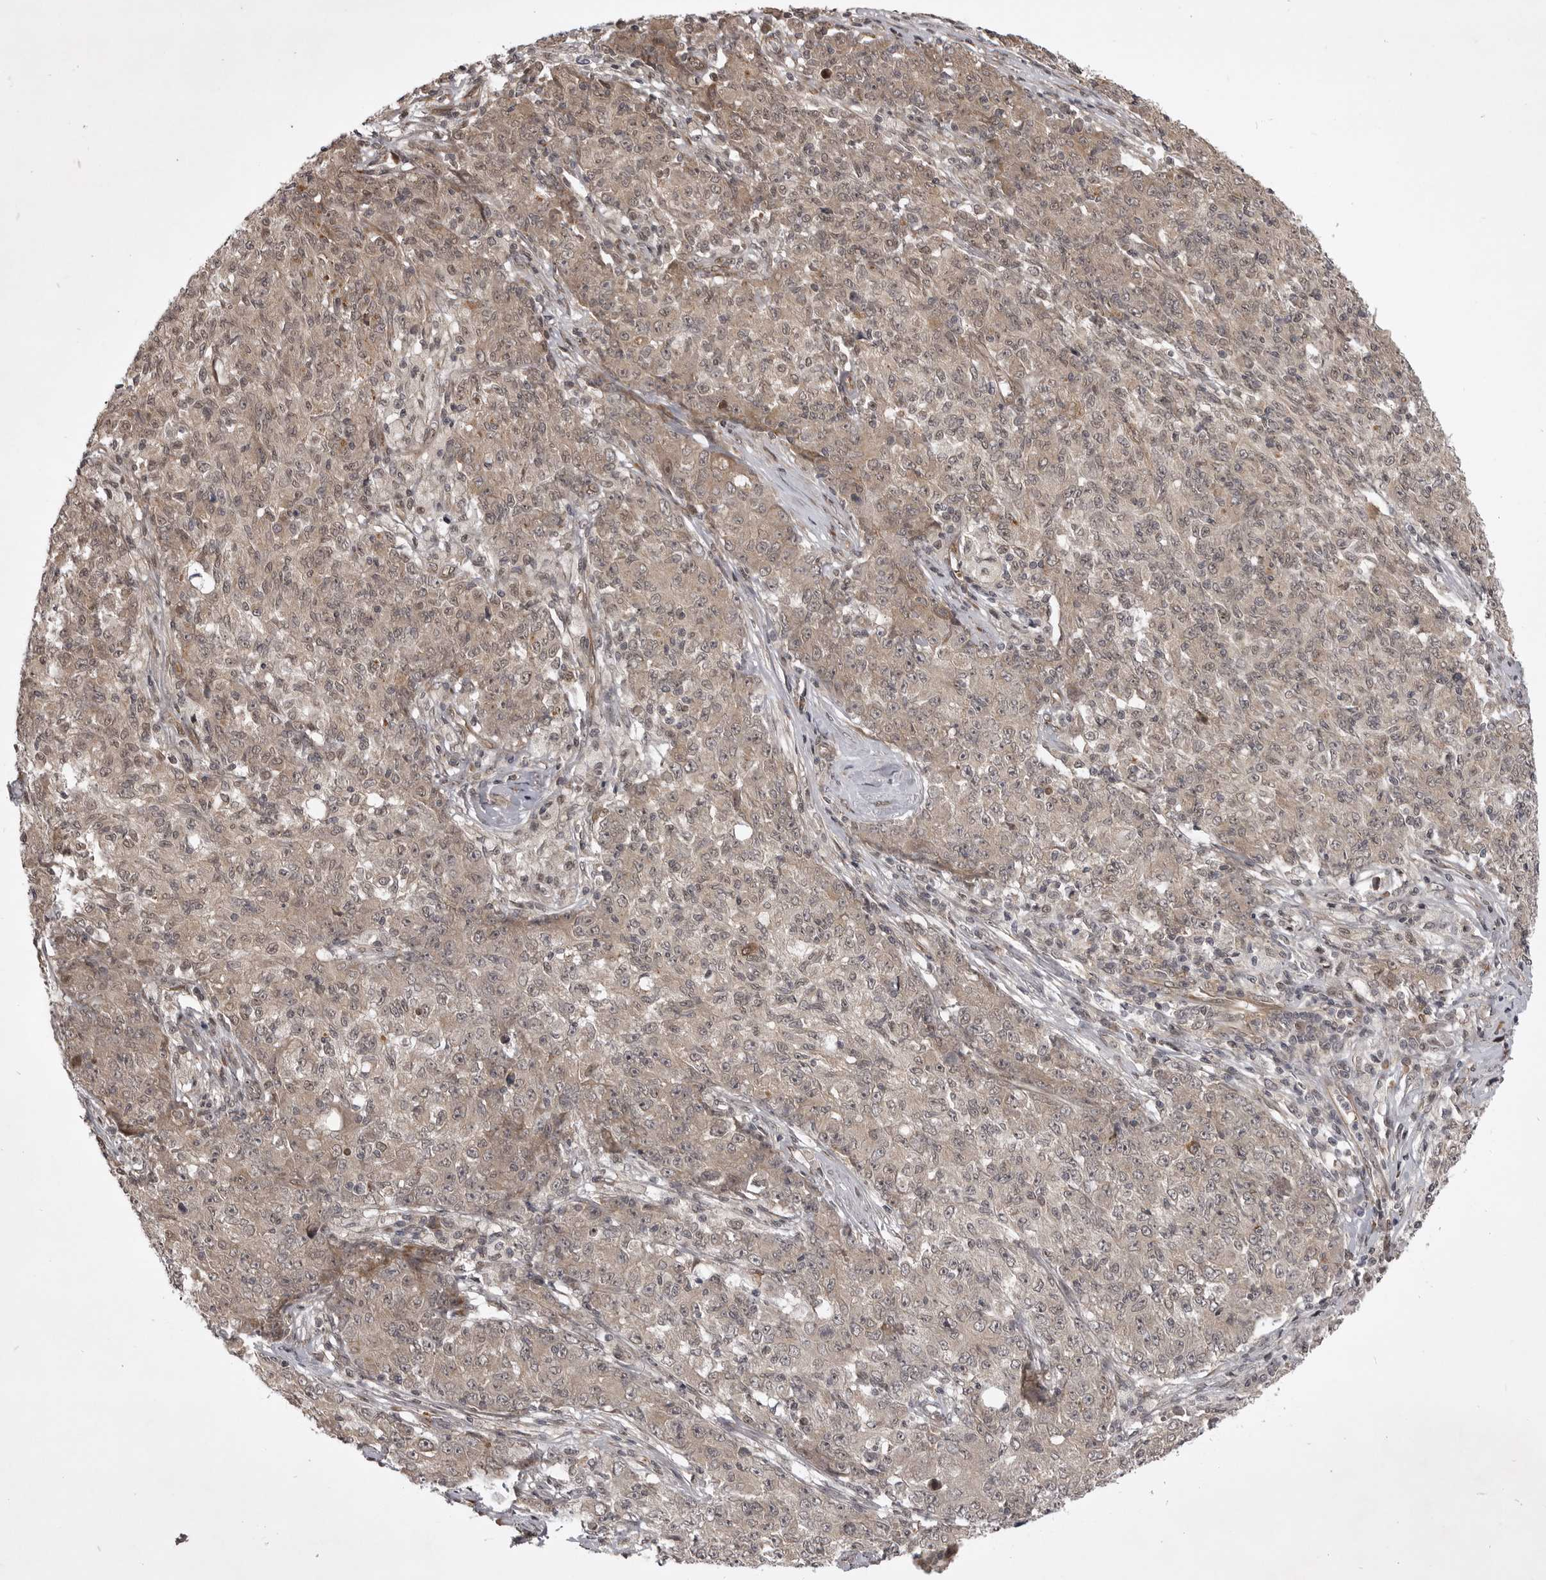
{"staining": {"intensity": "weak", "quantity": "25%-75%", "location": "cytoplasmic/membranous"}, "tissue": "ovarian cancer", "cell_type": "Tumor cells", "image_type": "cancer", "snomed": [{"axis": "morphology", "description": "Carcinoma, endometroid"}, {"axis": "topography", "description": "Ovary"}], "caption": "Brown immunohistochemical staining in human ovarian cancer reveals weak cytoplasmic/membranous positivity in approximately 25%-75% of tumor cells. Using DAB (3,3'-diaminobenzidine) (brown) and hematoxylin (blue) stains, captured at high magnification using brightfield microscopy.", "gene": "SNX16", "patient": {"sex": "female", "age": 42}}